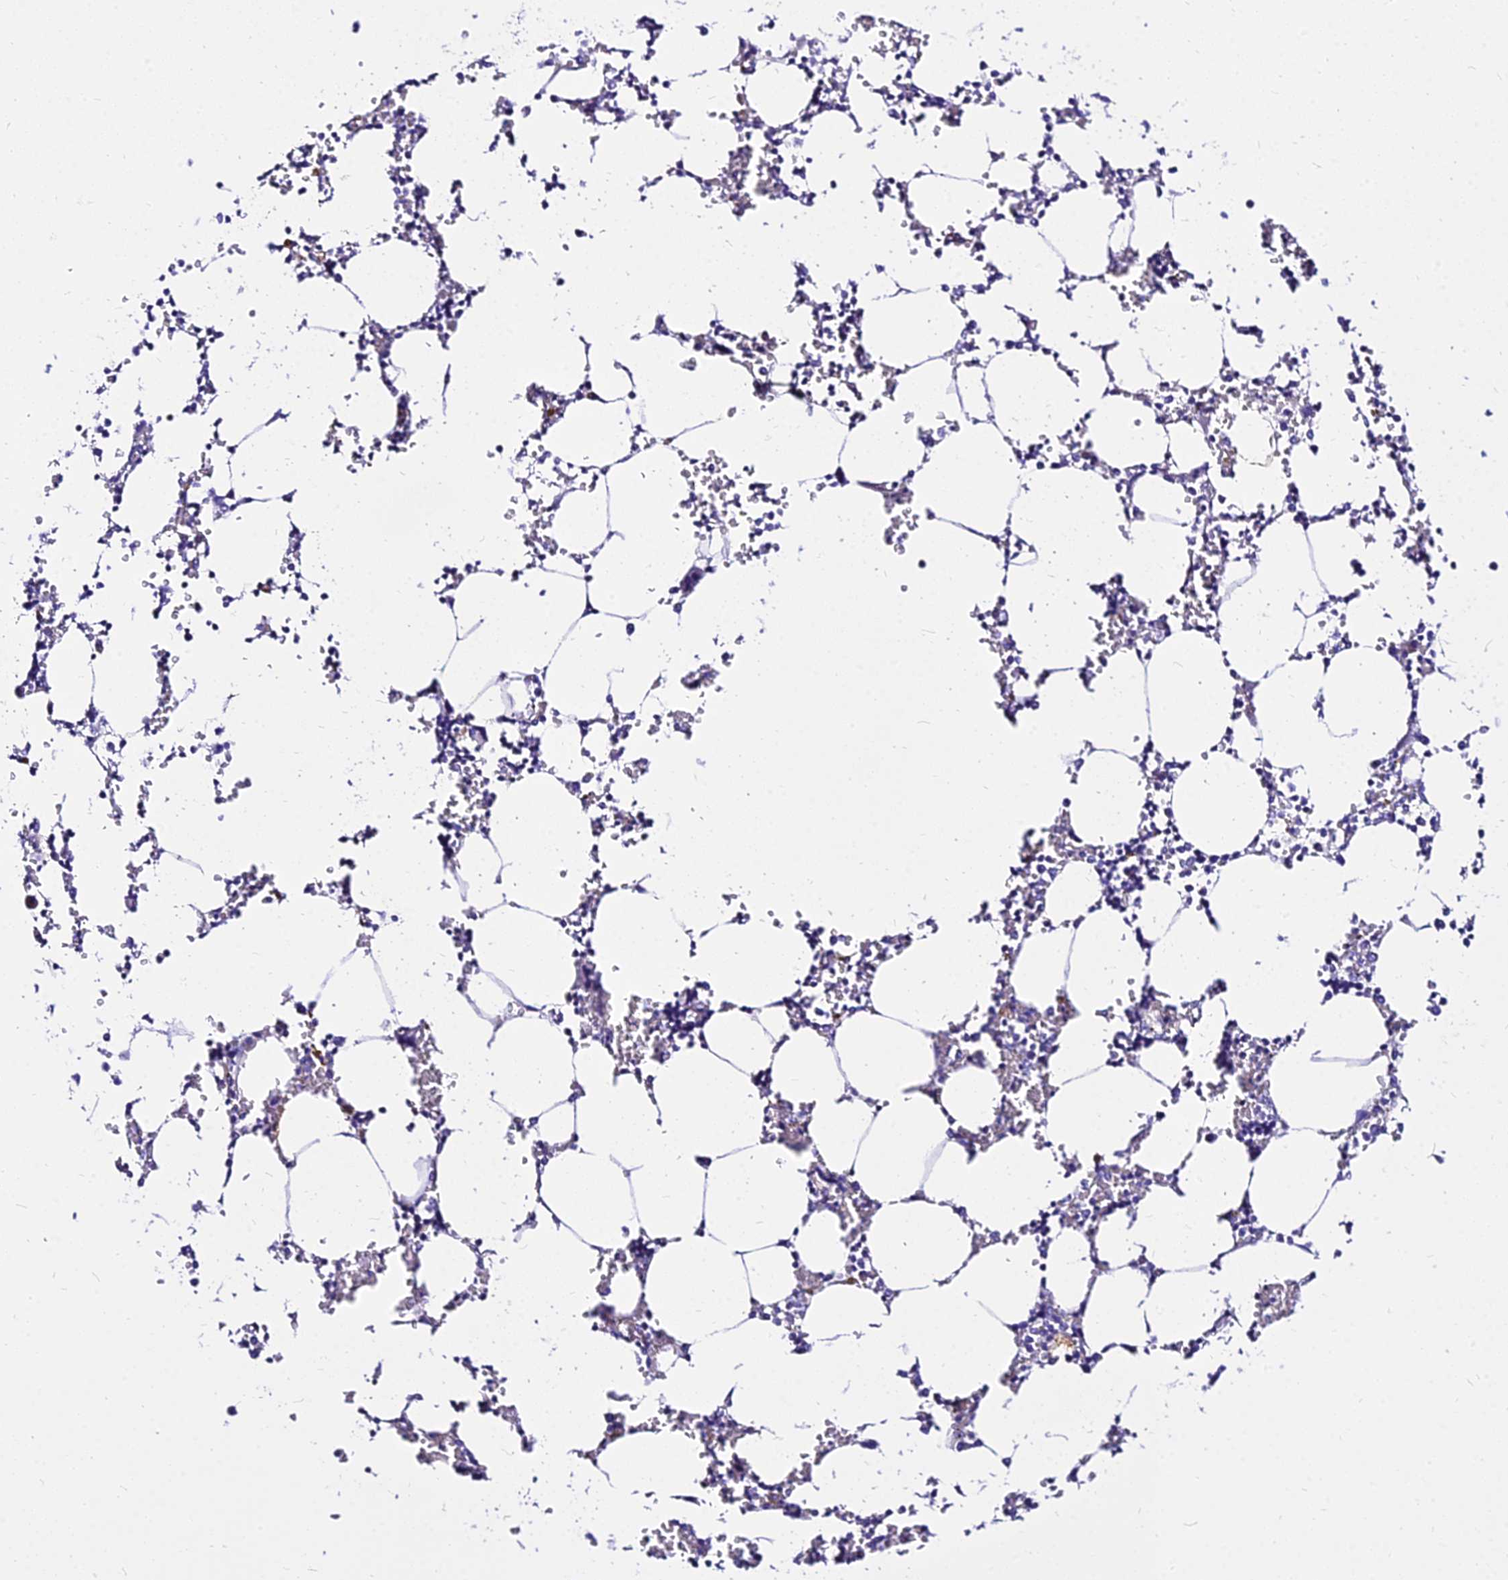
{"staining": {"intensity": "negative", "quantity": "none", "location": "none"}, "tissue": "bone marrow", "cell_type": "Hematopoietic cells", "image_type": "normal", "snomed": [{"axis": "morphology", "description": "Normal tissue, NOS"}, {"axis": "topography", "description": "Bone marrow"}], "caption": "Hematopoietic cells show no significant protein positivity in normal bone marrow. (Stains: DAB IHC with hematoxylin counter stain, Microscopy: brightfield microscopy at high magnification).", "gene": "DEFB106A", "patient": {"sex": "male", "age": 64}}